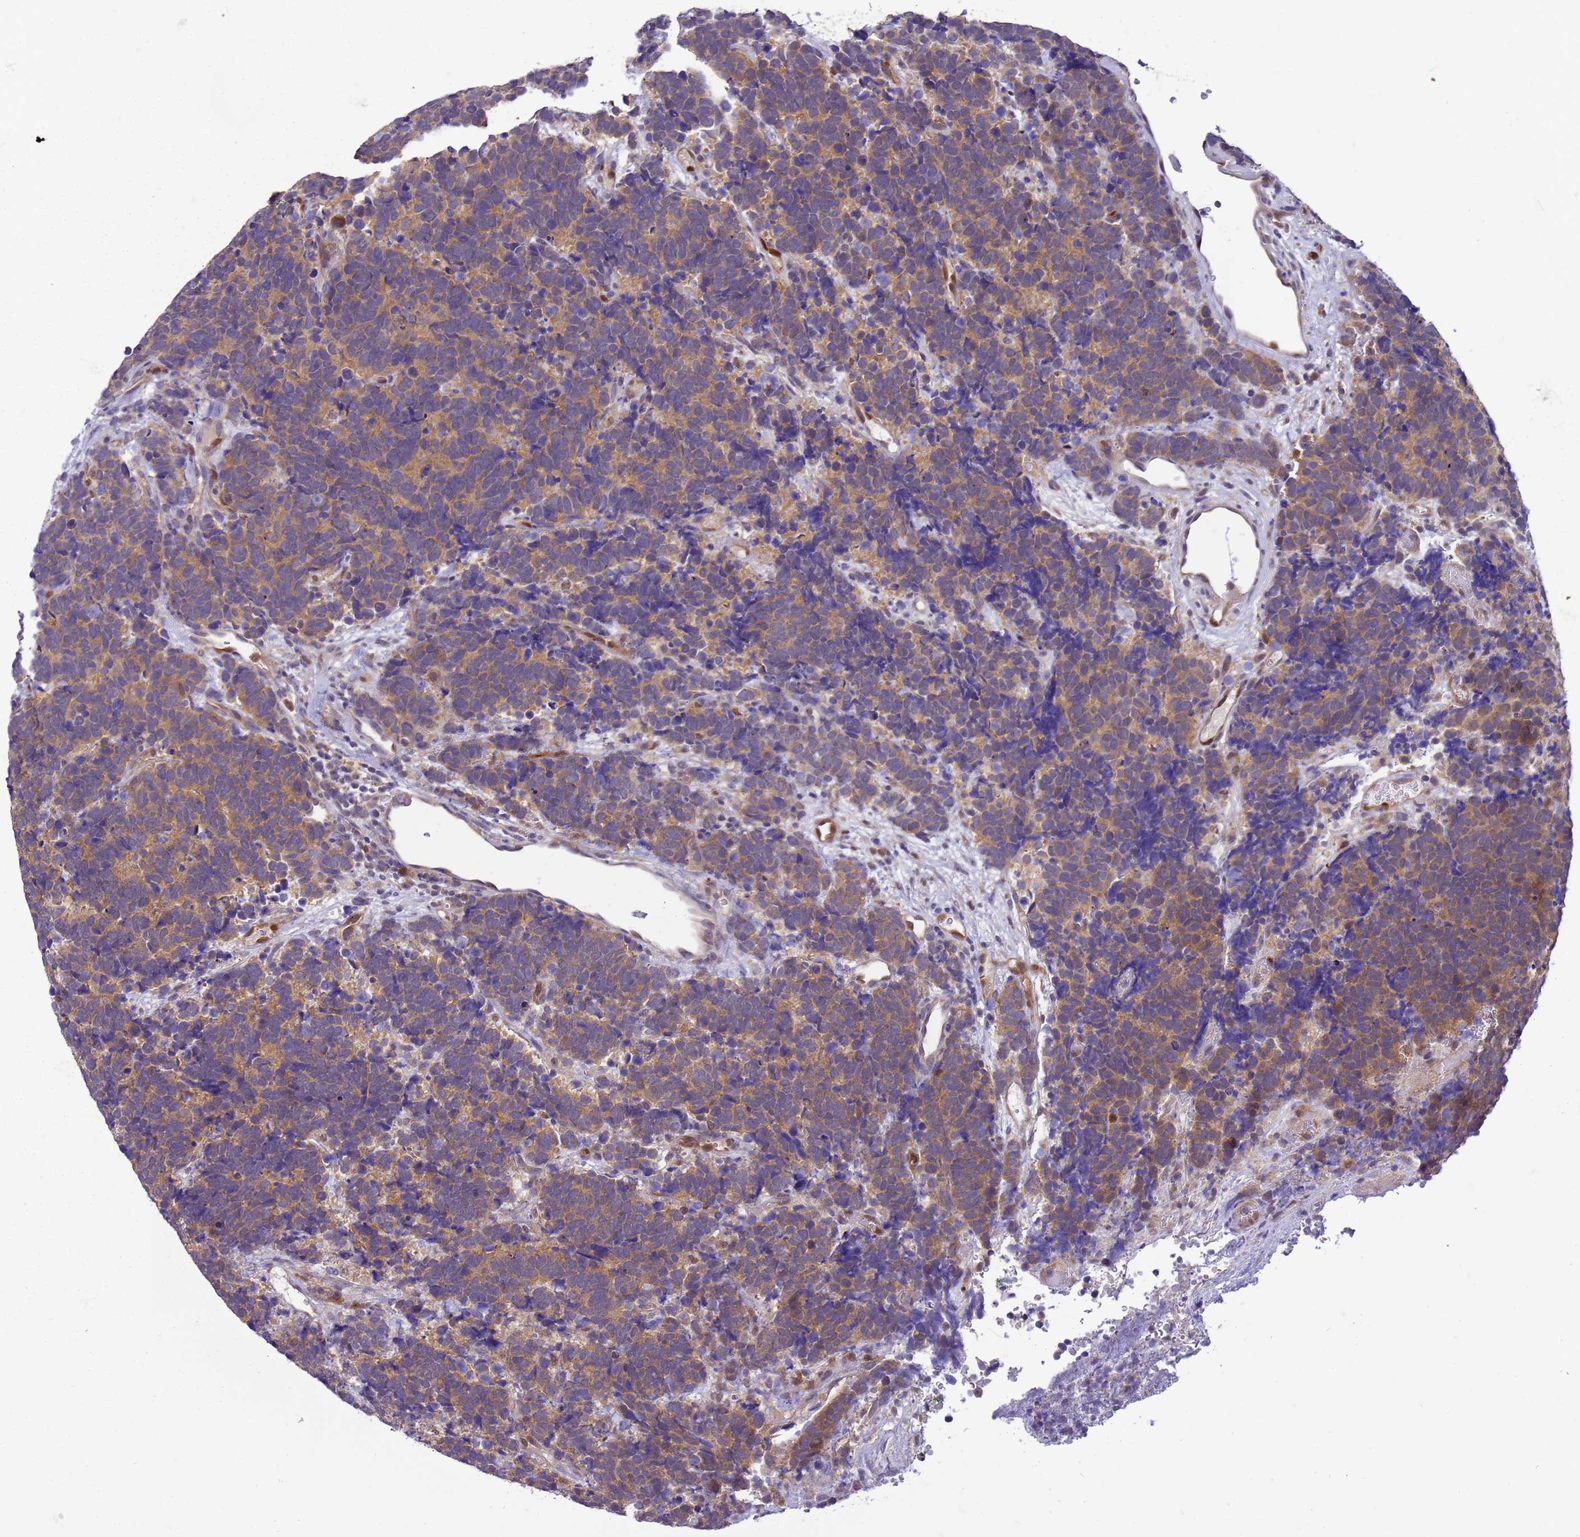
{"staining": {"intensity": "moderate", "quantity": "25%-75%", "location": "cytoplasmic/membranous"}, "tissue": "carcinoid", "cell_type": "Tumor cells", "image_type": "cancer", "snomed": [{"axis": "morphology", "description": "Carcinoma, NOS"}, {"axis": "morphology", "description": "Carcinoid, malignant, NOS"}, {"axis": "topography", "description": "Urinary bladder"}], "caption": "Carcinoid (malignant) stained with a protein marker exhibits moderate staining in tumor cells.", "gene": "DDI2", "patient": {"sex": "male", "age": 57}}